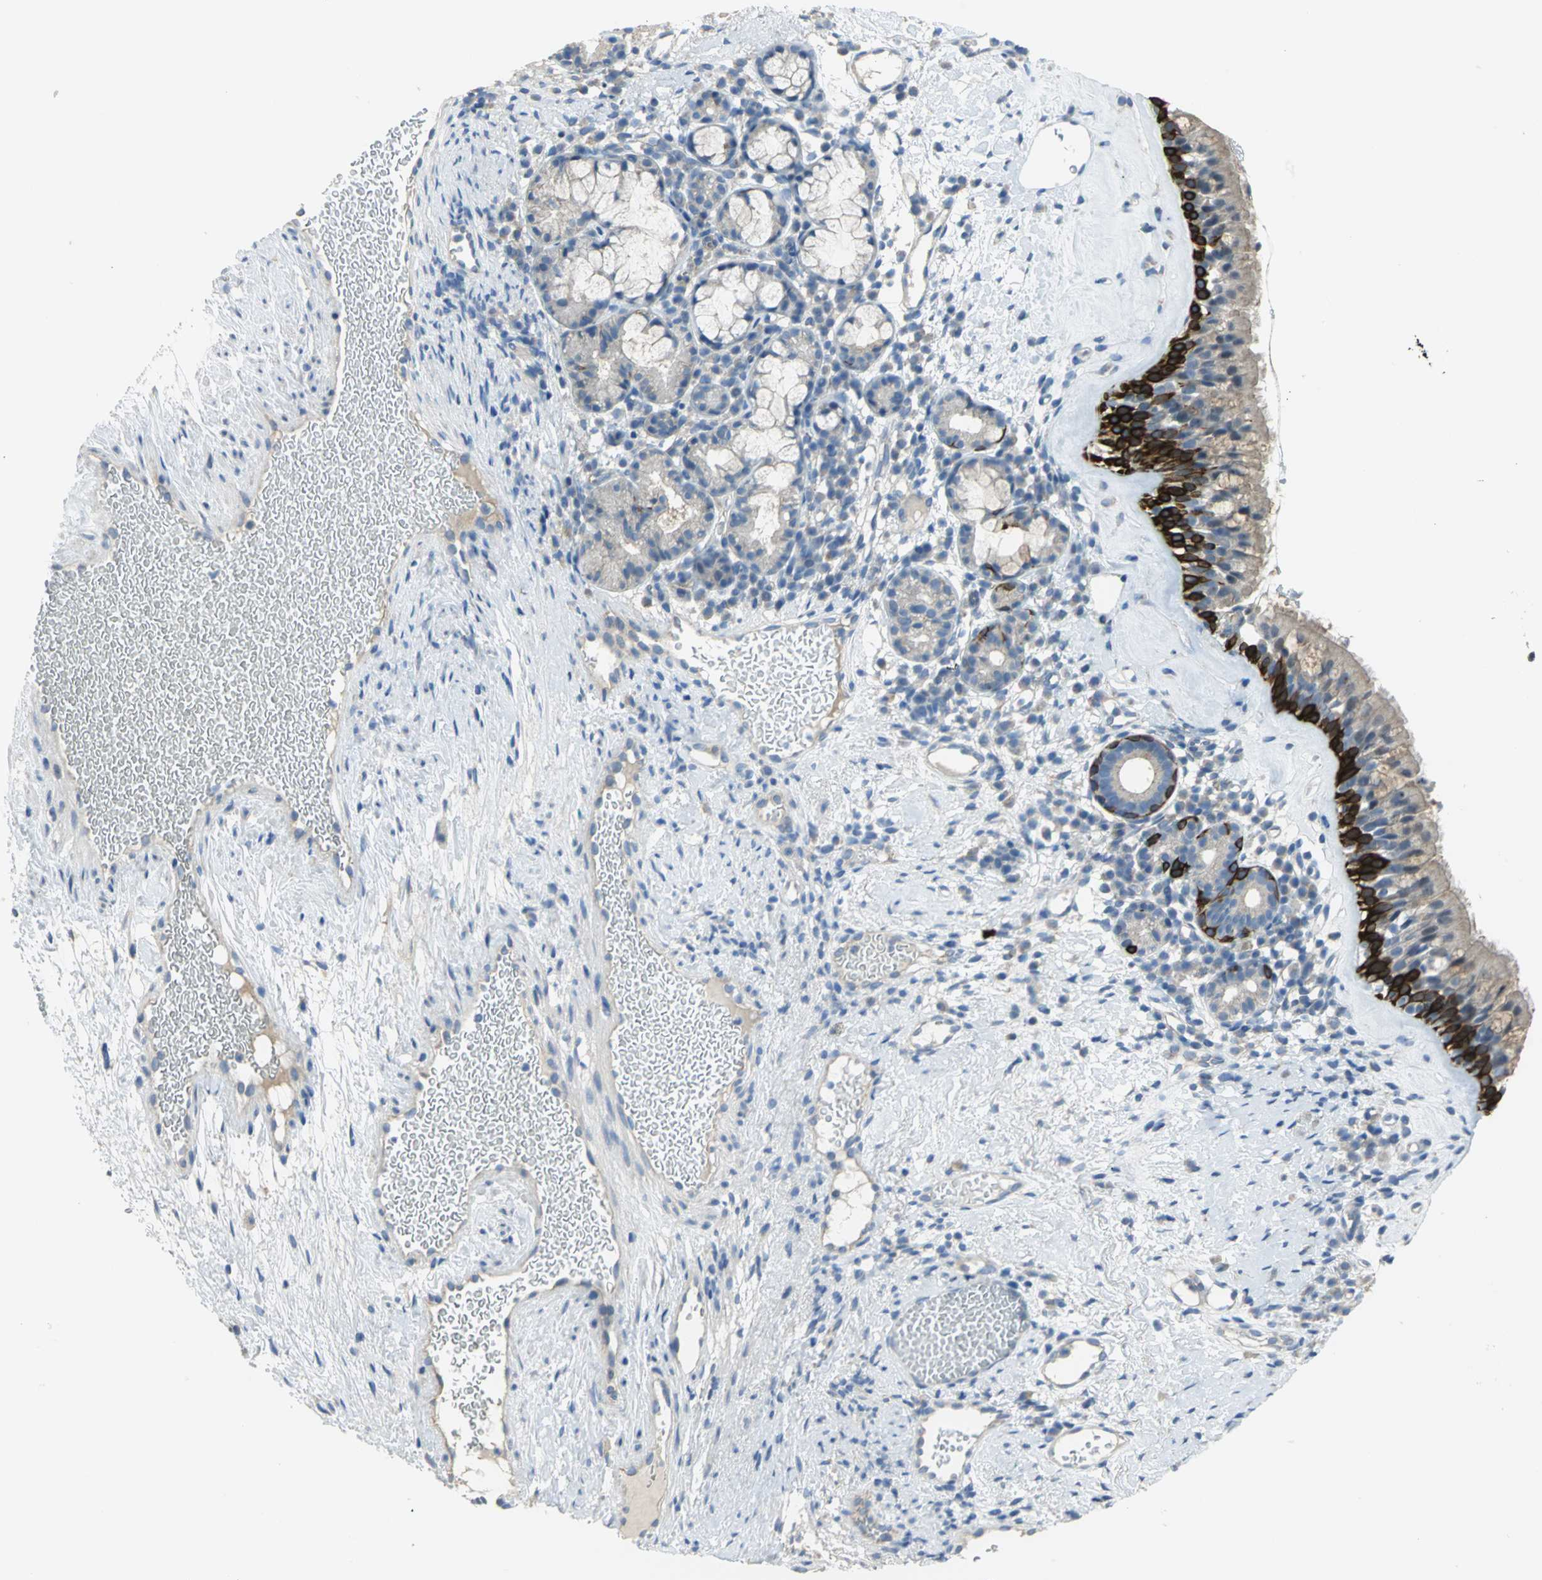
{"staining": {"intensity": "strong", "quantity": "<25%", "location": "cytoplasmic/membranous"}, "tissue": "nasopharynx", "cell_type": "Respiratory epithelial cells", "image_type": "normal", "snomed": [{"axis": "morphology", "description": "Normal tissue, NOS"}, {"axis": "morphology", "description": "Inflammation, NOS"}, {"axis": "topography", "description": "Nasopharynx"}], "caption": "Unremarkable nasopharynx shows strong cytoplasmic/membranous expression in about <25% of respiratory epithelial cells (Stains: DAB in brown, nuclei in blue, Microscopy: brightfield microscopy at high magnification)..", "gene": "HTR1F", "patient": {"sex": "female", "age": 55}}